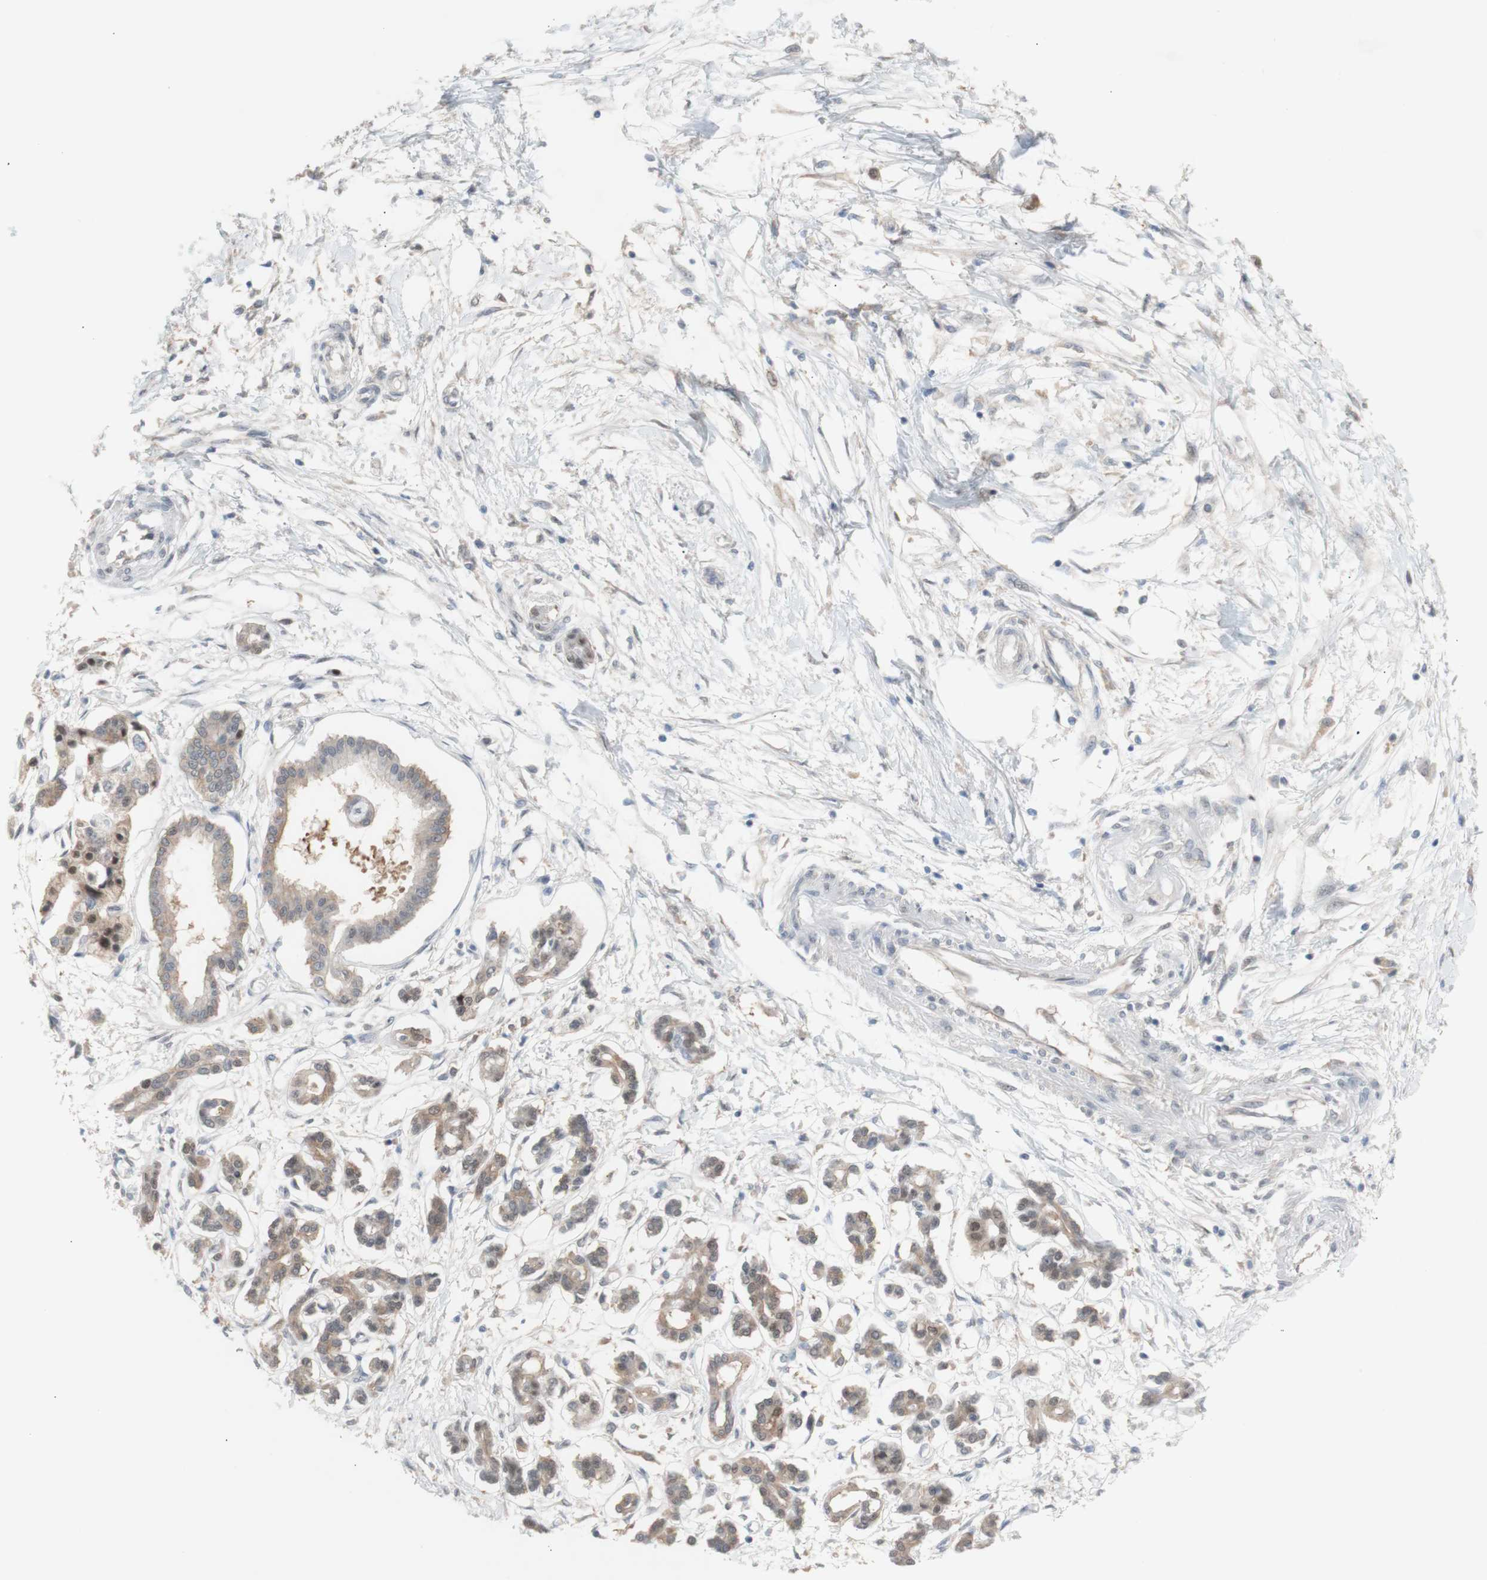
{"staining": {"intensity": "weak", "quantity": ">75%", "location": "cytoplasmic/membranous"}, "tissue": "pancreatic cancer", "cell_type": "Tumor cells", "image_type": "cancer", "snomed": [{"axis": "morphology", "description": "Adenocarcinoma, NOS"}, {"axis": "topography", "description": "Pancreas"}], "caption": "This photomicrograph demonstrates IHC staining of pancreatic adenocarcinoma, with low weak cytoplasmic/membranous positivity in approximately >75% of tumor cells.", "gene": "PRMT5", "patient": {"sex": "male", "age": 56}}